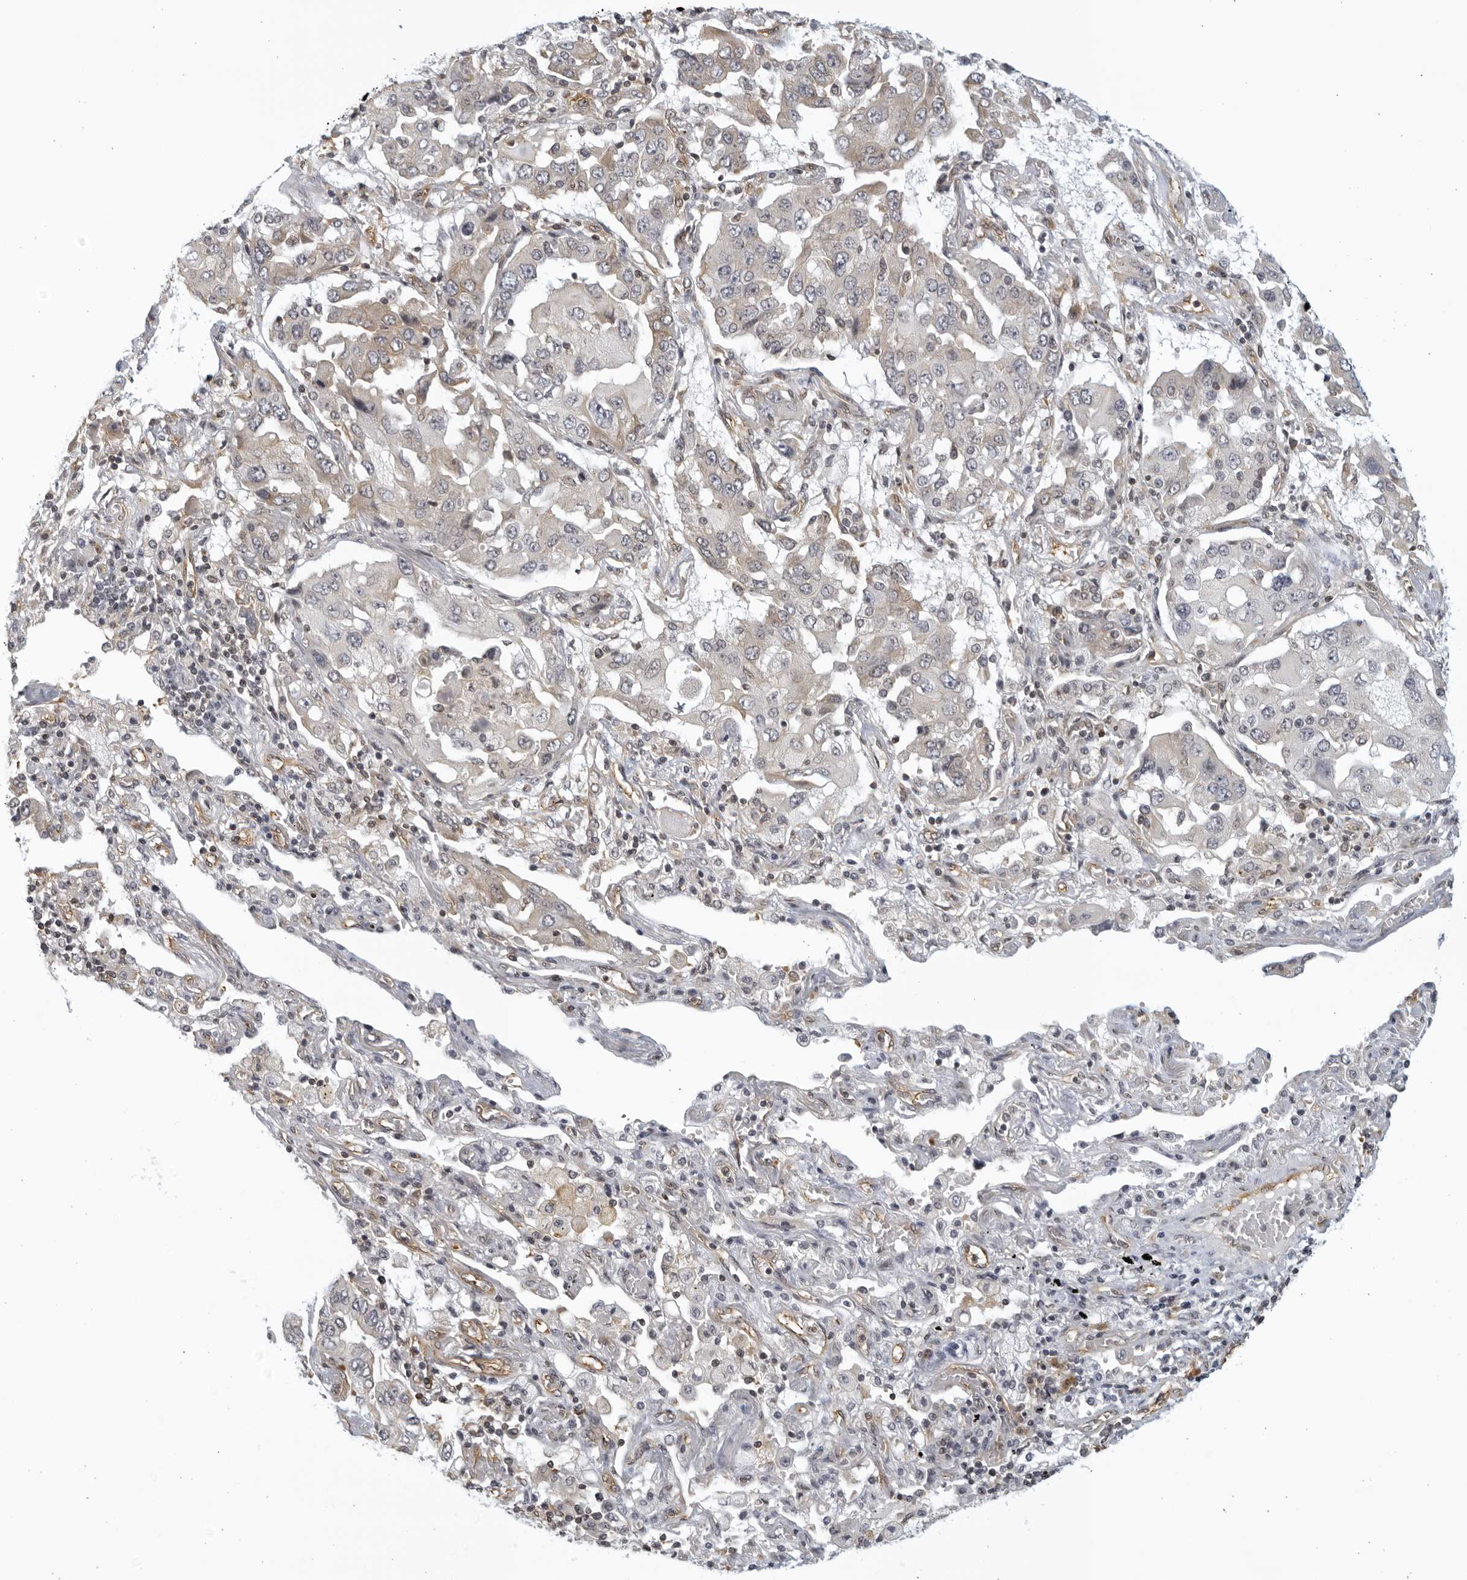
{"staining": {"intensity": "weak", "quantity": "25%-75%", "location": "cytoplasmic/membranous"}, "tissue": "lung cancer", "cell_type": "Tumor cells", "image_type": "cancer", "snomed": [{"axis": "morphology", "description": "Adenocarcinoma, NOS"}, {"axis": "topography", "description": "Lung"}], "caption": "Protein staining of adenocarcinoma (lung) tissue shows weak cytoplasmic/membranous positivity in about 25%-75% of tumor cells. (IHC, brightfield microscopy, high magnification).", "gene": "SERTAD4", "patient": {"sex": "female", "age": 65}}